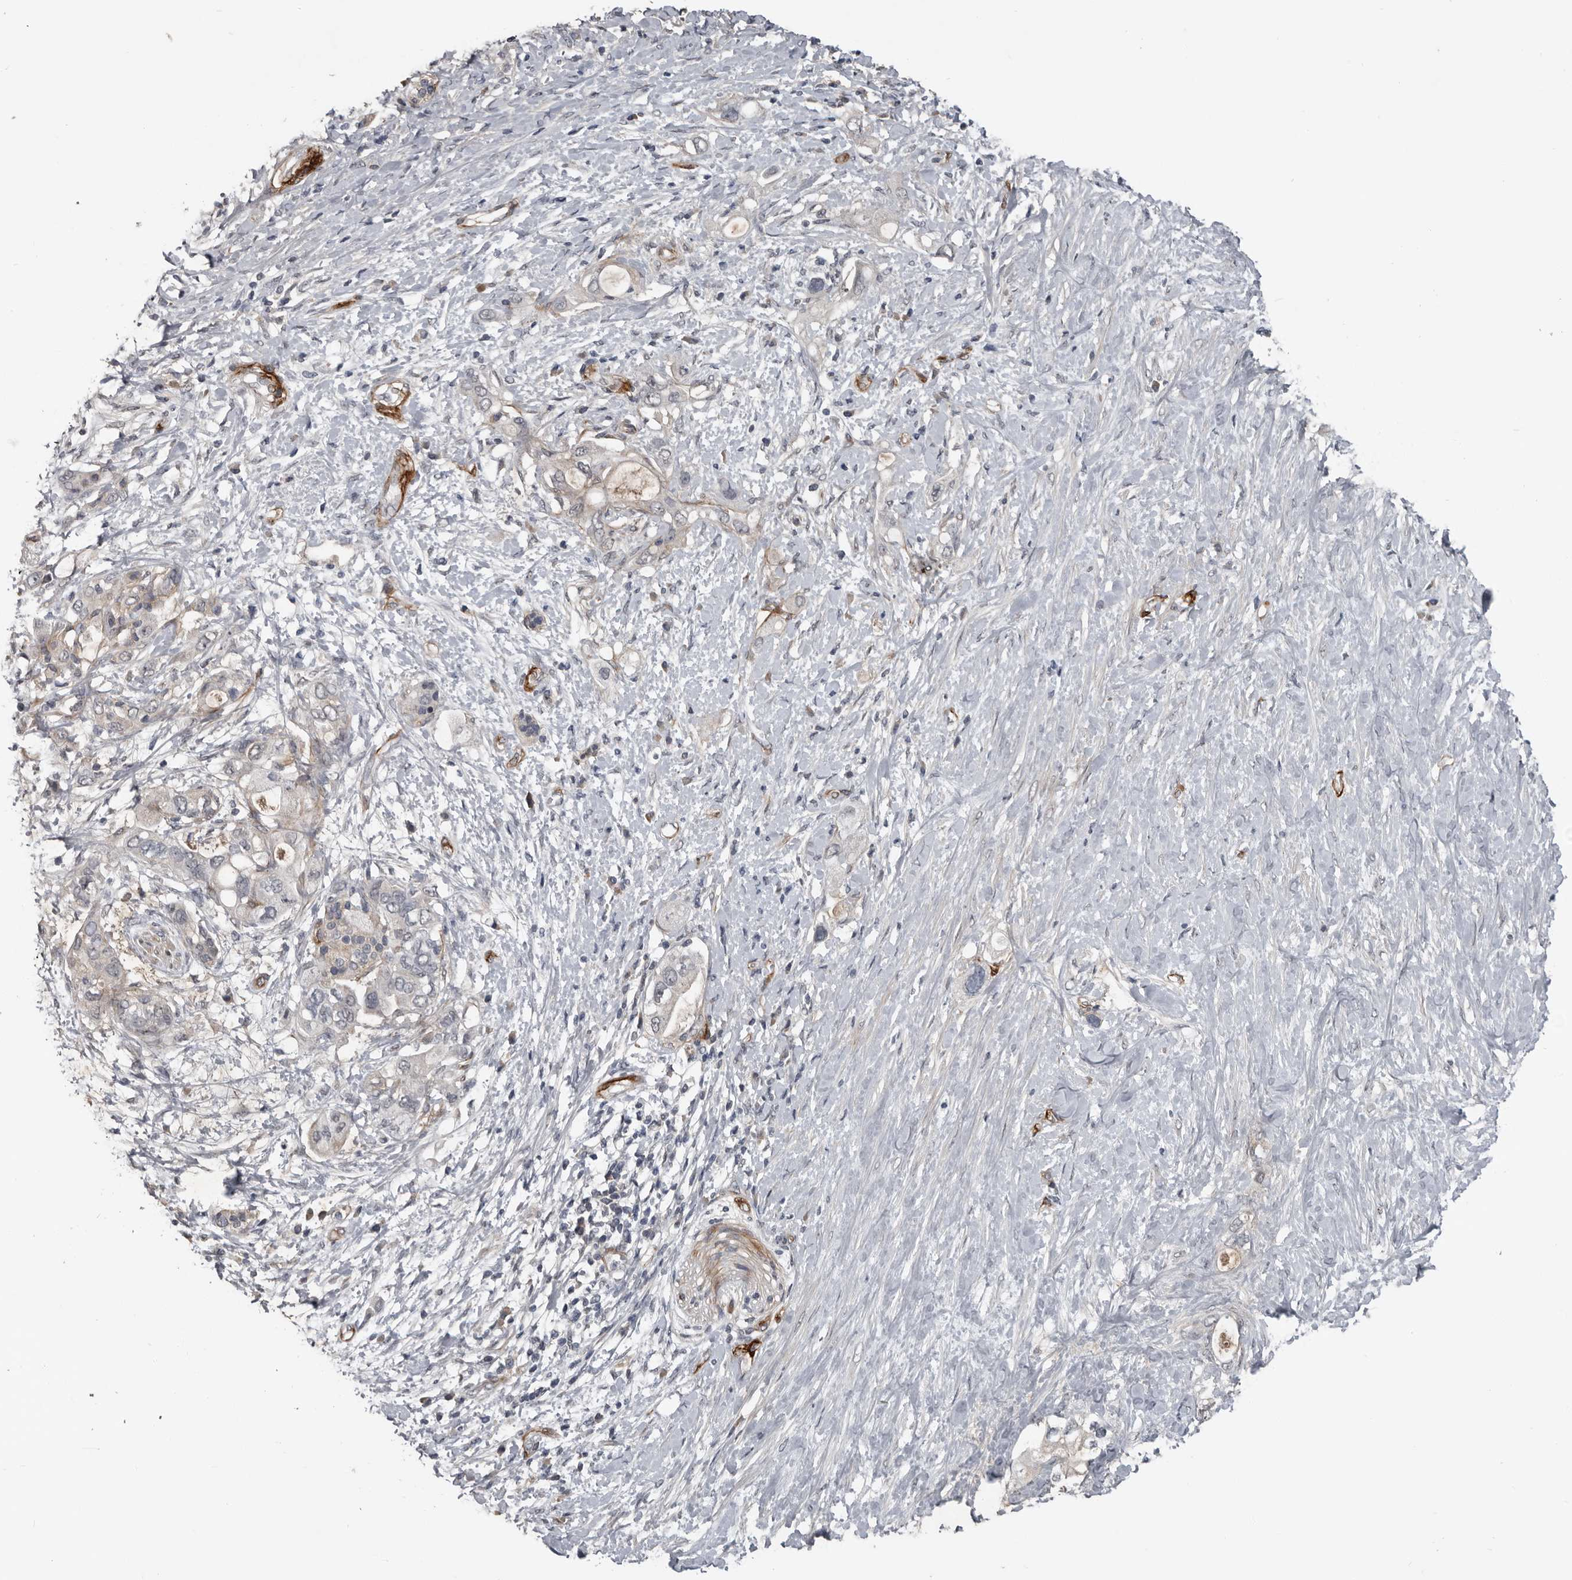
{"staining": {"intensity": "negative", "quantity": "none", "location": "none"}, "tissue": "pancreatic cancer", "cell_type": "Tumor cells", "image_type": "cancer", "snomed": [{"axis": "morphology", "description": "Adenocarcinoma, NOS"}, {"axis": "topography", "description": "Pancreas"}], "caption": "Pancreatic adenocarcinoma was stained to show a protein in brown. There is no significant positivity in tumor cells.", "gene": "C1orf216", "patient": {"sex": "female", "age": 56}}